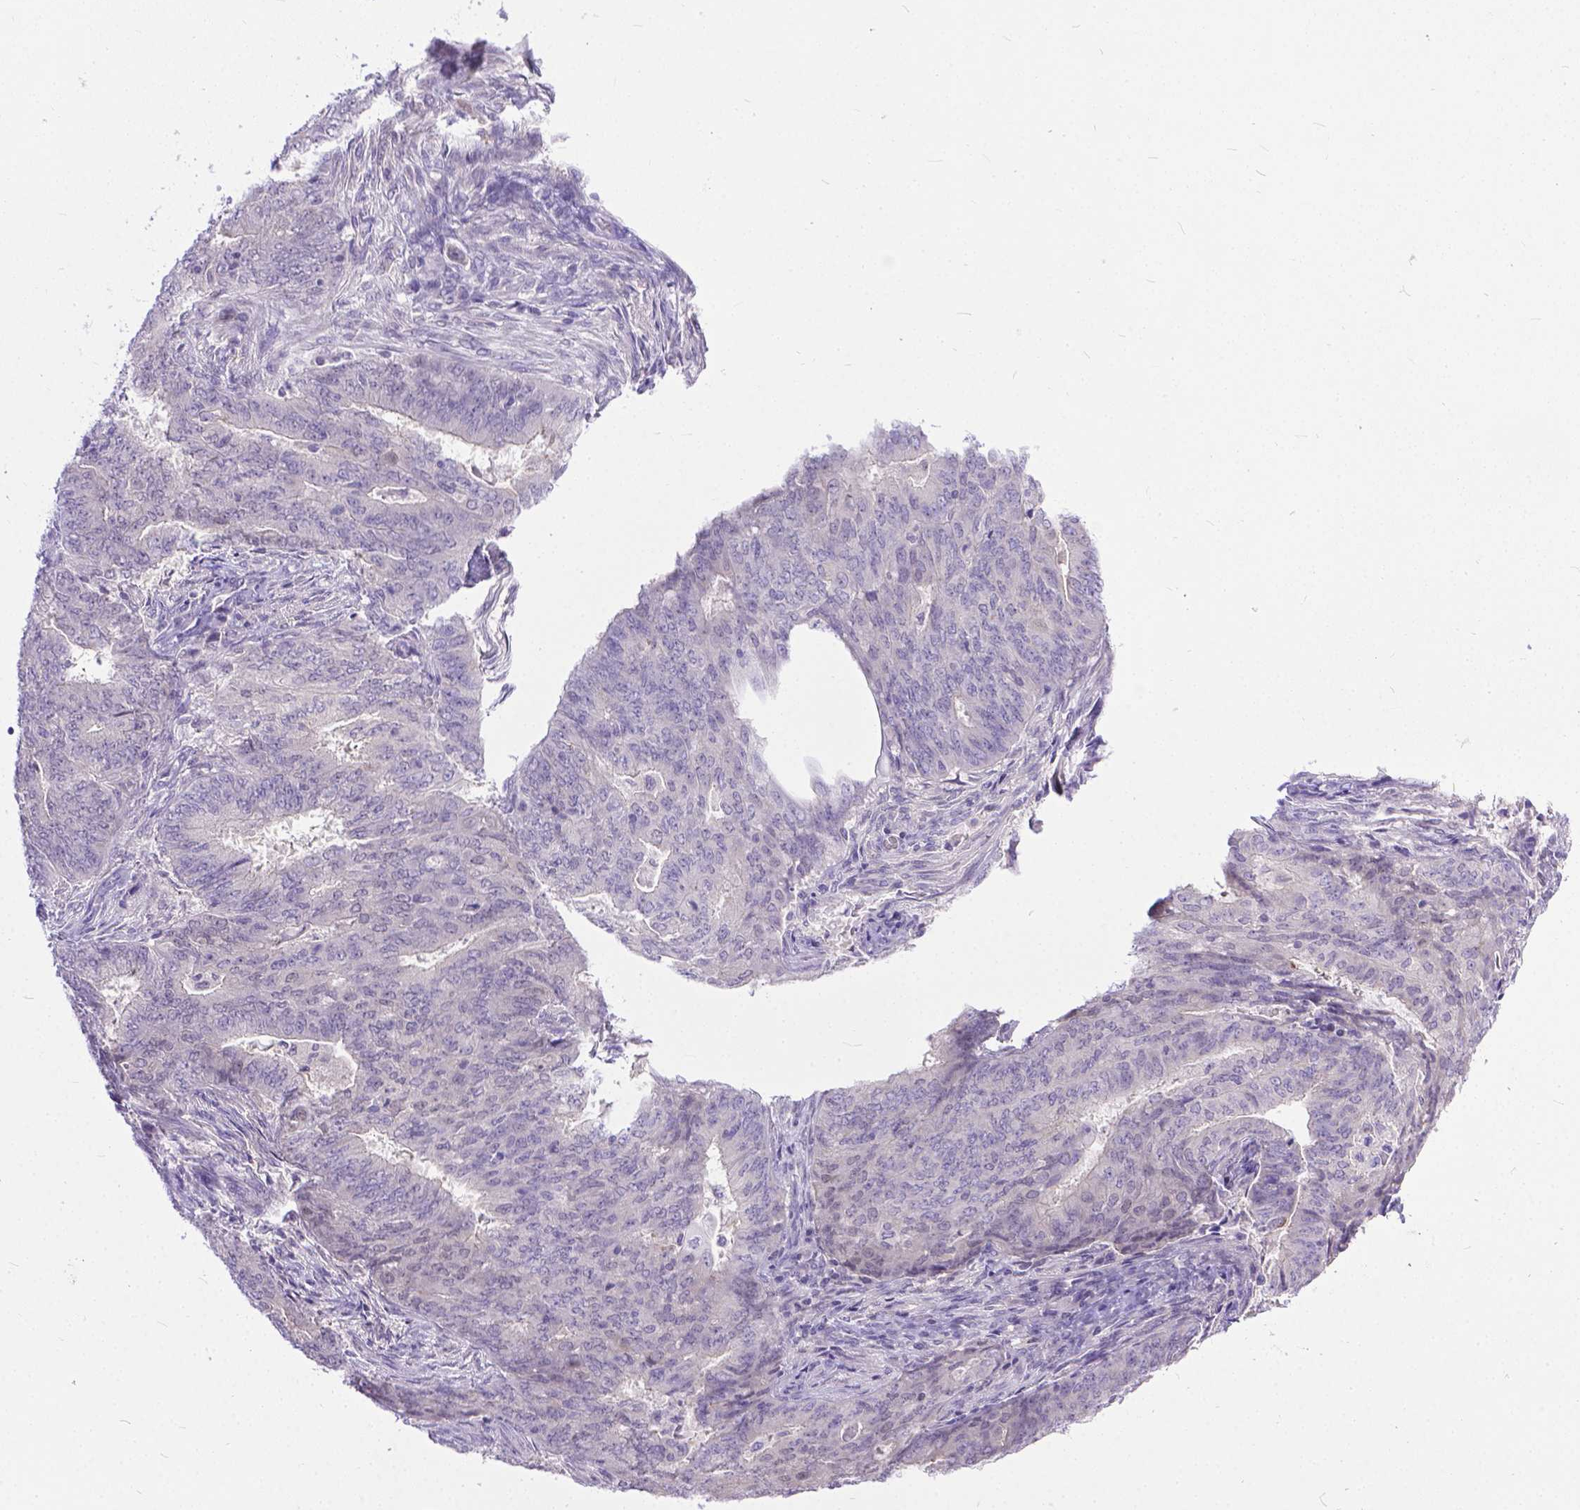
{"staining": {"intensity": "negative", "quantity": "none", "location": "none"}, "tissue": "endometrial cancer", "cell_type": "Tumor cells", "image_type": "cancer", "snomed": [{"axis": "morphology", "description": "Adenocarcinoma, NOS"}, {"axis": "topography", "description": "Endometrium"}], "caption": "Histopathology image shows no significant protein expression in tumor cells of endometrial cancer.", "gene": "TTLL6", "patient": {"sex": "female", "age": 62}}